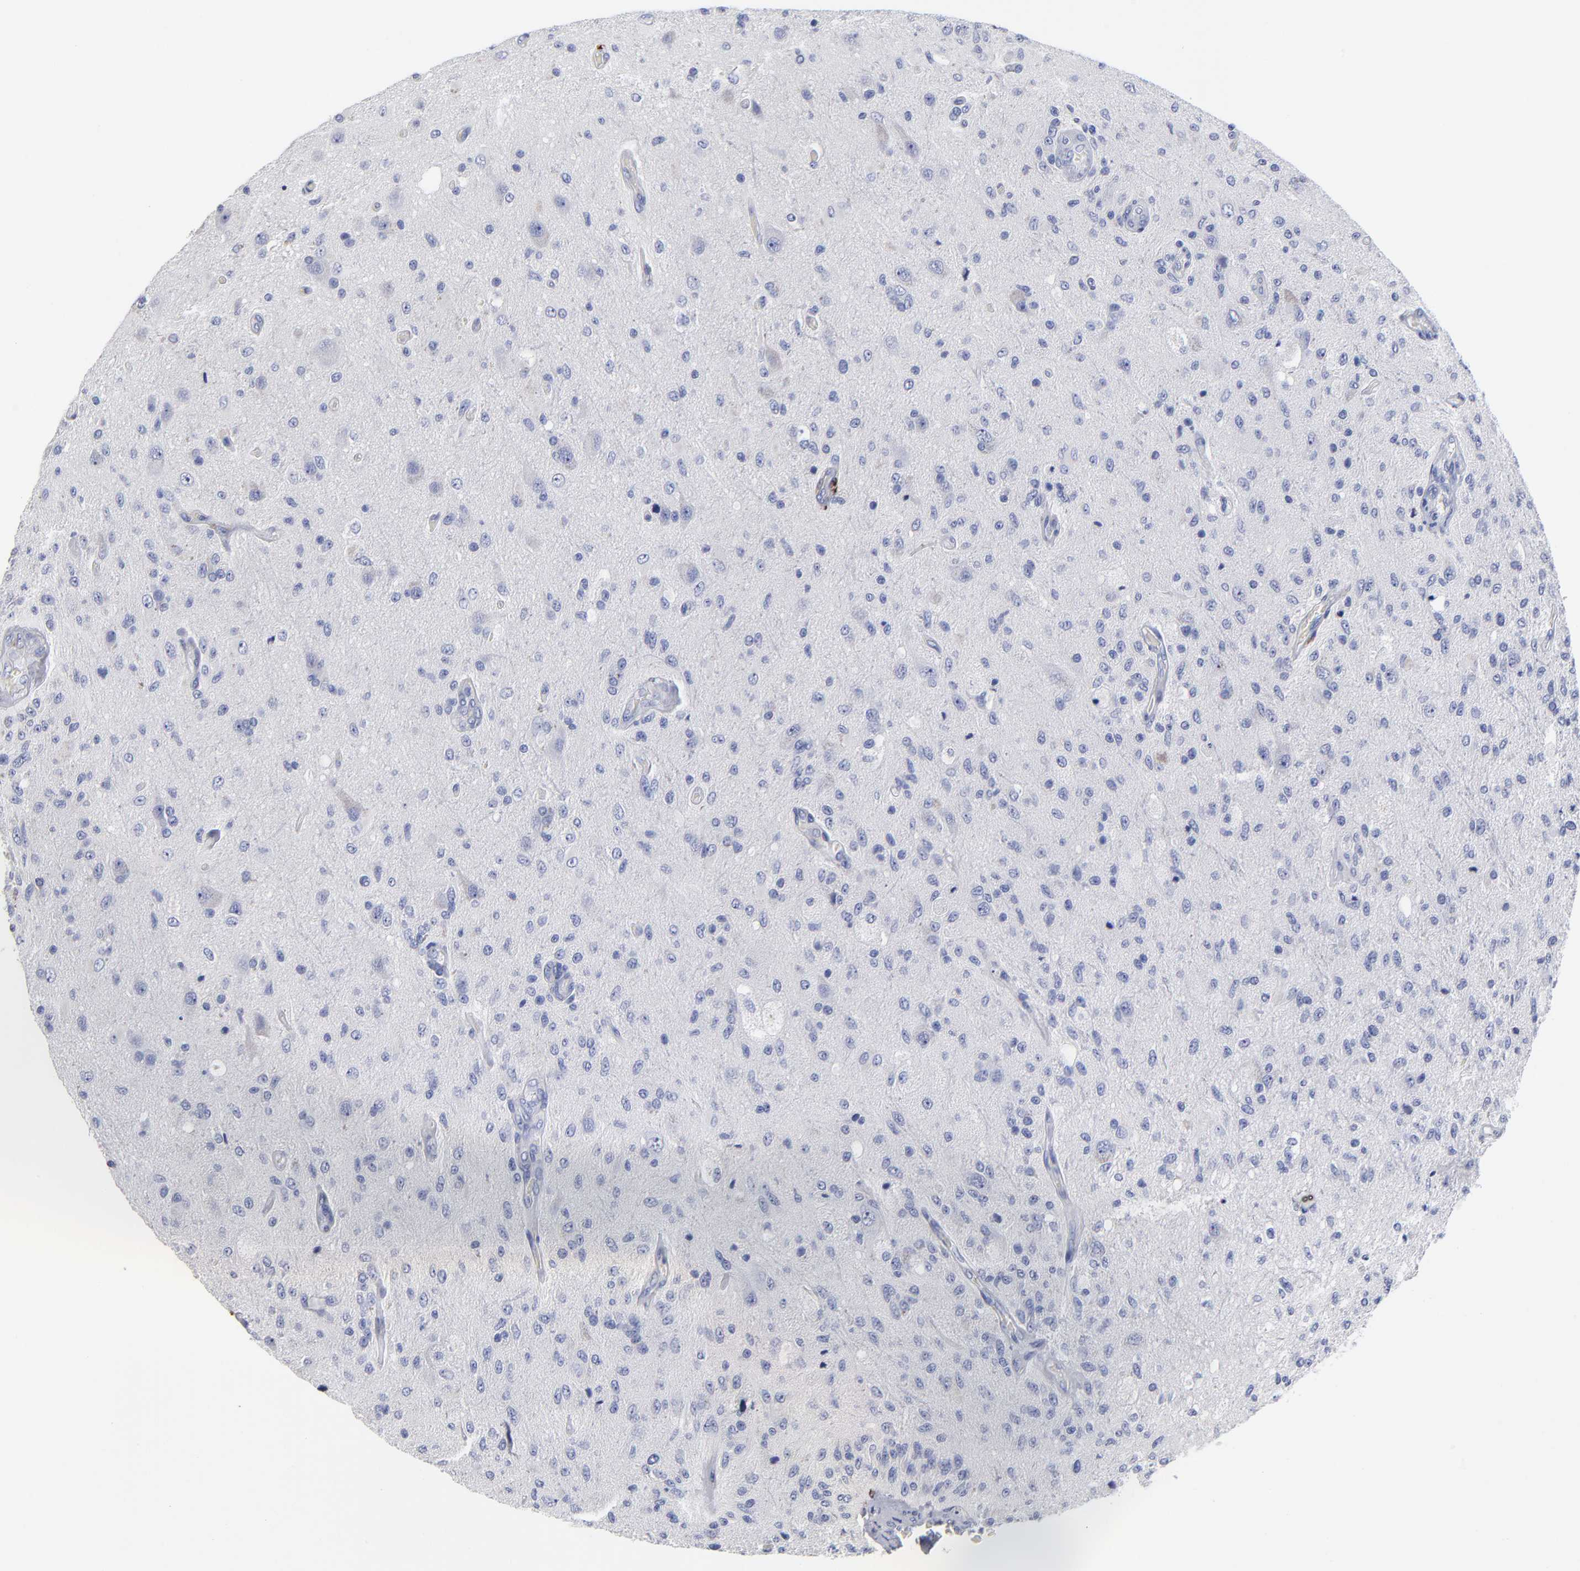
{"staining": {"intensity": "negative", "quantity": "none", "location": "none"}, "tissue": "glioma", "cell_type": "Tumor cells", "image_type": "cancer", "snomed": [{"axis": "morphology", "description": "Normal tissue, NOS"}, {"axis": "morphology", "description": "Glioma, malignant, High grade"}, {"axis": "topography", "description": "Cerebral cortex"}], "caption": "There is no significant expression in tumor cells of high-grade glioma (malignant). The staining is performed using DAB brown chromogen with nuclei counter-stained in using hematoxylin.", "gene": "PTP4A1", "patient": {"sex": "male", "age": 77}}